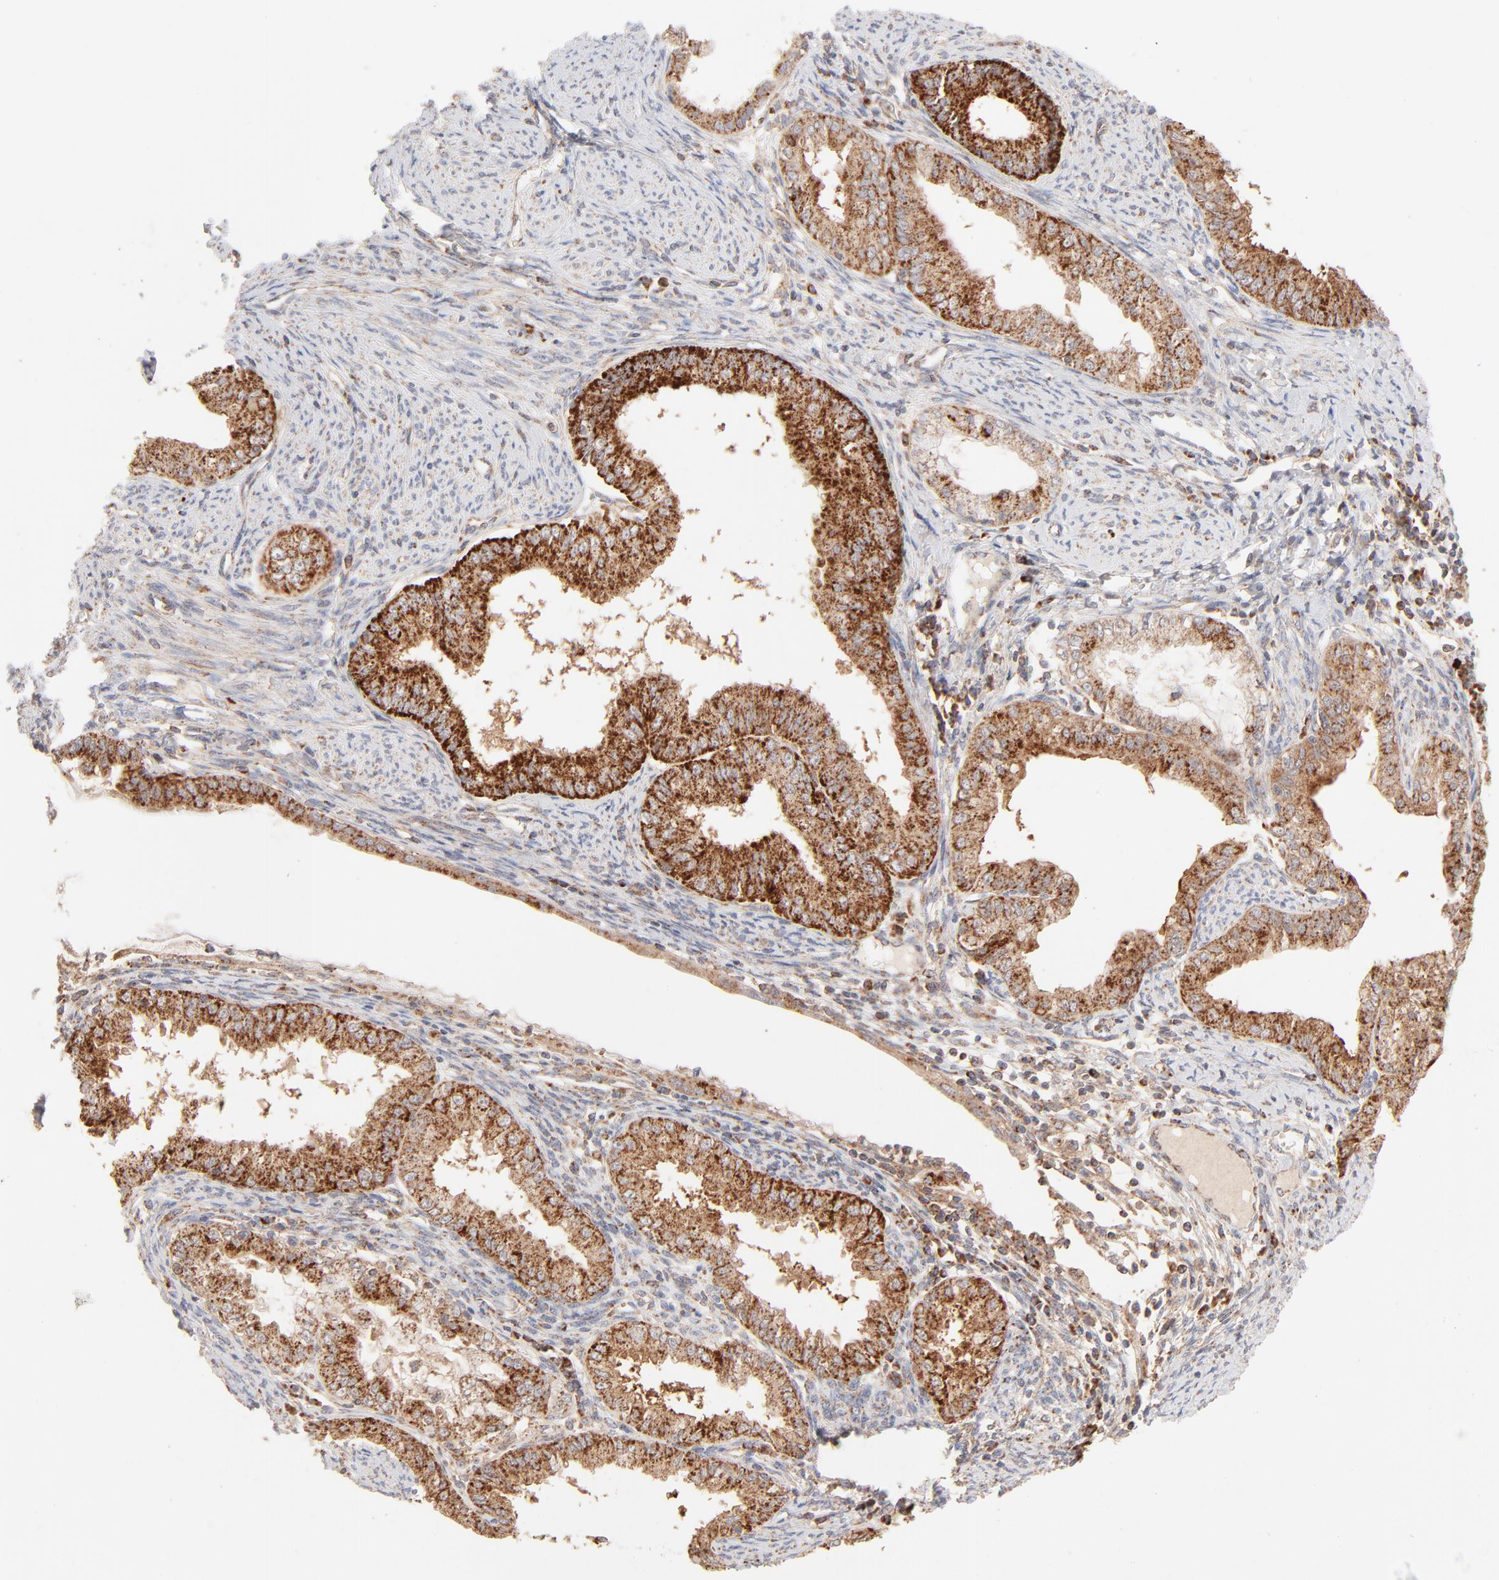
{"staining": {"intensity": "strong", "quantity": ">75%", "location": "cytoplasmic/membranous"}, "tissue": "endometrial cancer", "cell_type": "Tumor cells", "image_type": "cancer", "snomed": [{"axis": "morphology", "description": "Adenocarcinoma, NOS"}, {"axis": "topography", "description": "Endometrium"}], "caption": "This is an image of IHC staining of adenocarcinoma (endometrial), which shows strong expression in the cytoplasmic/membranous of tumor cells.", "gene": "CSPG4", "patient": {"sex": "female", "age": 76}}